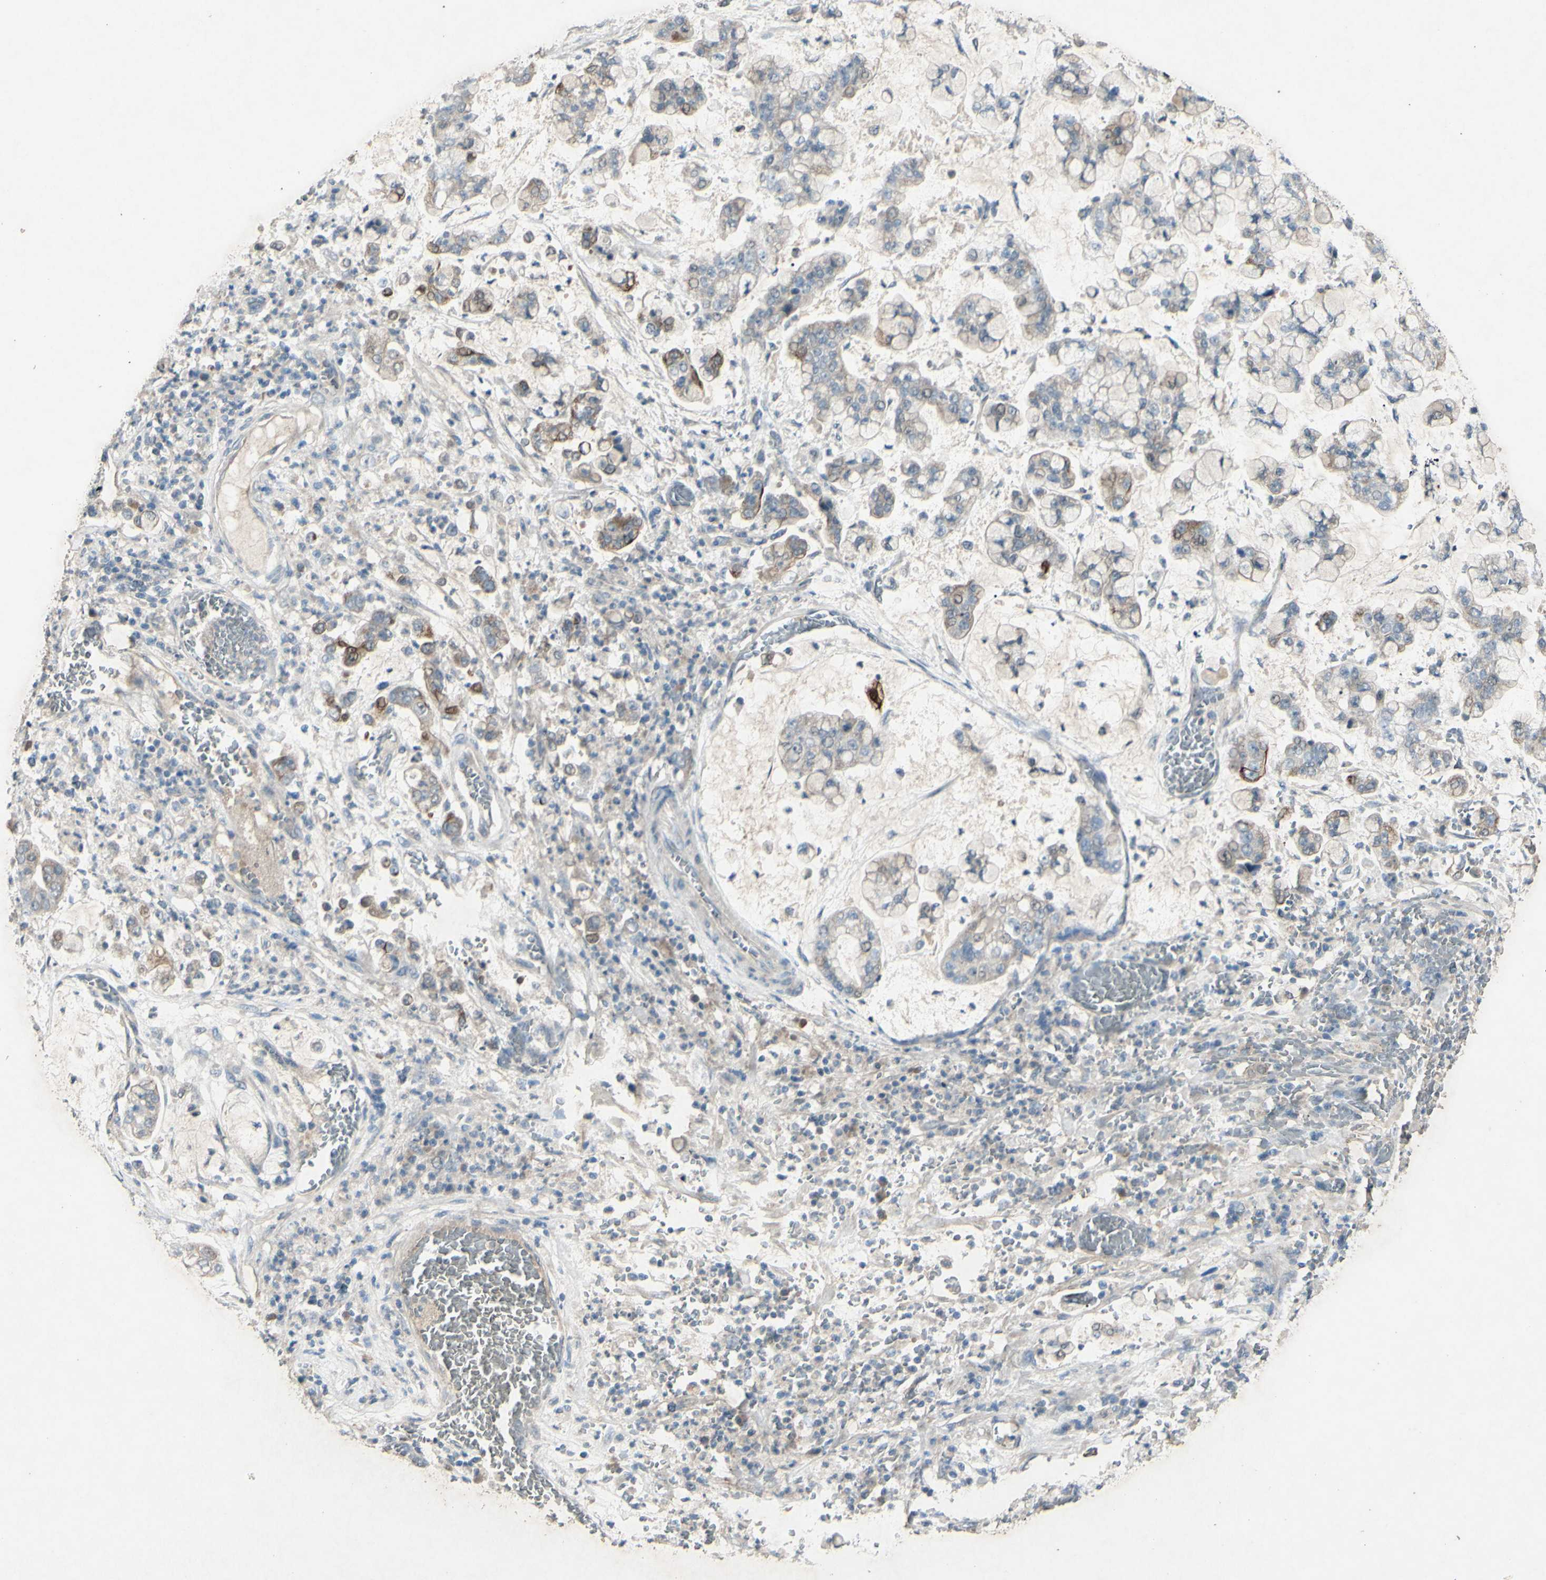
{"staining": {"intensity": "negative", "quantity": "none", "location": "none"}, "tissue": "stomach cancer", "cell_type": "Tumor cells", "image_type": "cancer", "snomed": [{"axis": "morphology", "description": "Normal tissue, NOS"}, {"axis": "morphology", "description": "Adenocarcinoma, NOS"}, {"axis": "topography", "description": "Stomach, upper"}, {"axis": "topography", "description": "Stomach"}], "caption": "This photomicrograph is of stomach cancer (adenocarcinoma) stained with immunohistochemistry (IHC) to label a protein in brown with the nuclei are counter-stained blue. There is no staining in tumor cells. (Stains: DAB (3,3'-diaminobenzidine) immunohistochemistry (IHC) with hematoxylin counter stain, Microscopy: brightfield microscopy at high magnification).", "gene": "TIMM21", "patient": {"sex": "male", "age": 76}}